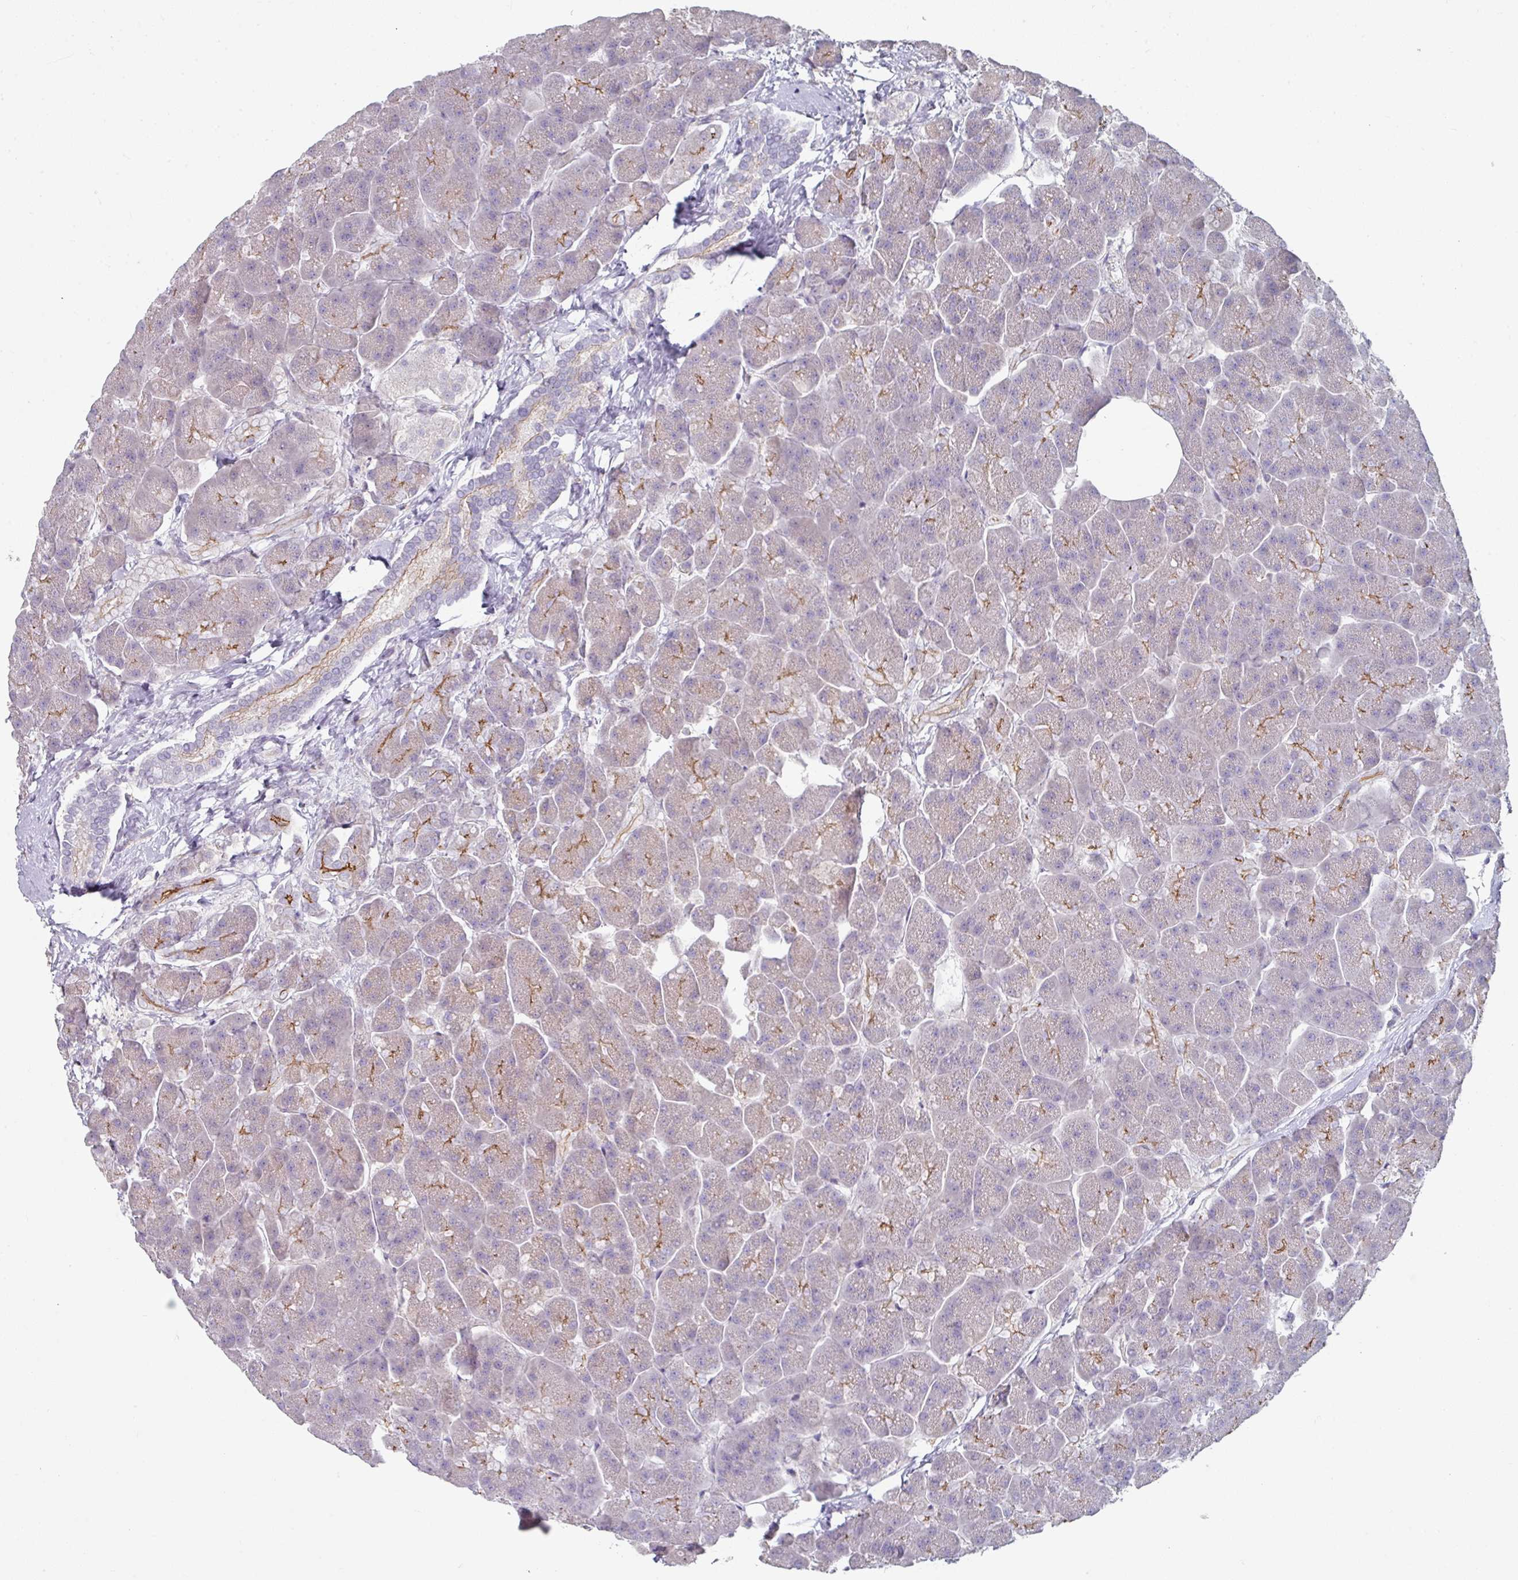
{"staining": {"intensity": "moderate", "quantity": "<25%", "location": "cytoplasmic/membranous"}, "tissue": "pancreas", "cell_type": "Exocrine glandular cells", "image_type": "normal", "snomed": [{"axis": "morphology", "description": "Normal tissue, NOS"}, {"axis": "topography", "description": "Pancreas"}, {"axis": "topography", "description": "Peripheral nerve tissue"}], "caption": "Immunohistochemistry (IHC) (DAB) staining of unremarkable pancreas exhibits moderate cytoplasmic/membranous protein positivity in about <25% of exocrine glandular cells.", "gene": "WSB2", "patient": {"sex": "male", "age": 54}}